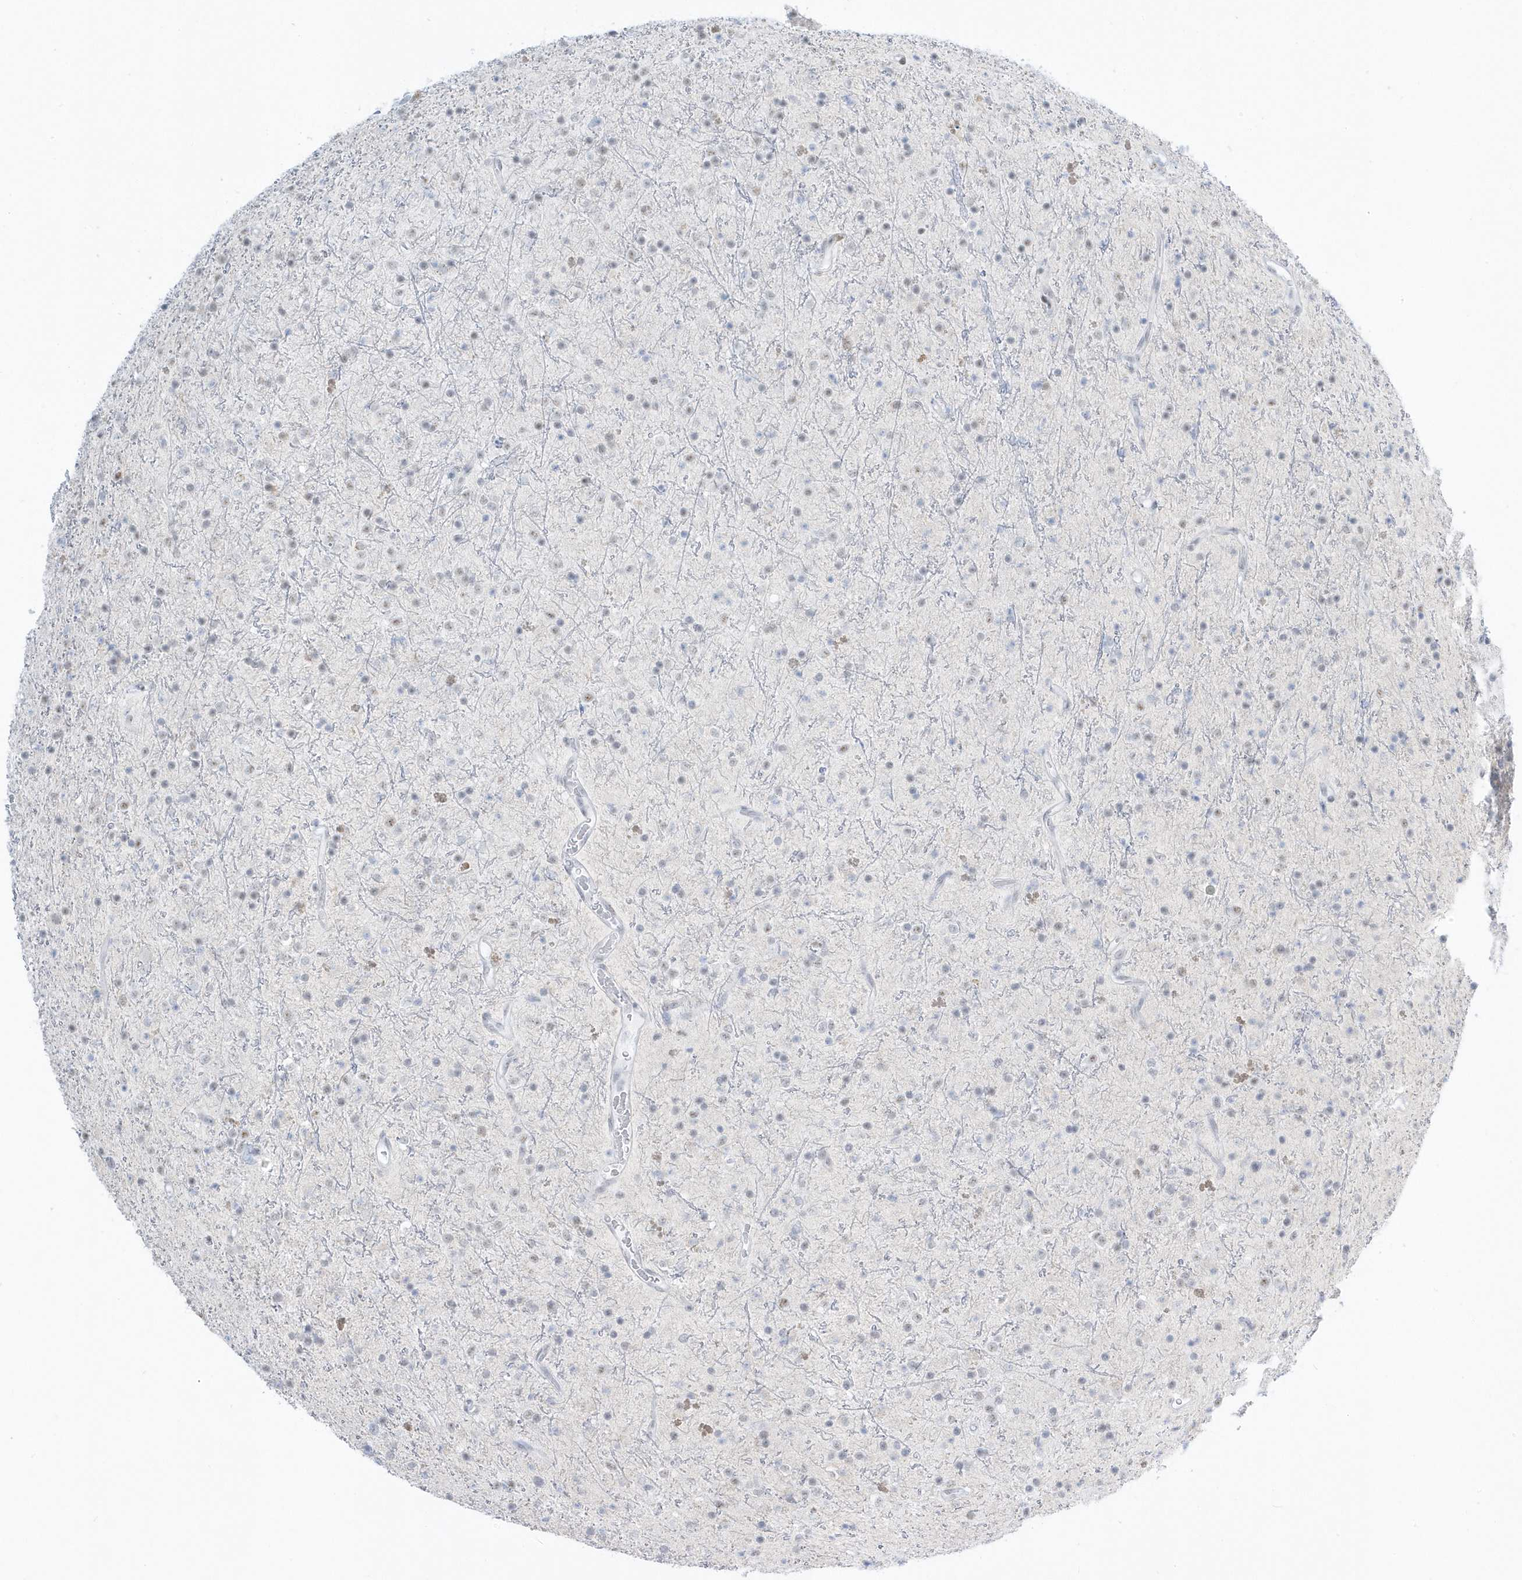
{"staining": {"intensity": "weak", "quantity": "<25%", "location": "nuclear"}, "tissue": "glioma", "cell_type": "Tumor cells", "image_type": "cancer", "snomed": [{"axis": "morphology", "description": "Glioma, malignant, High grade"}, {"axis": "topography", "description": "Brain"}], "caption": "Immunohistochemical staining of human glioma exhibits no significant staining in tumor cells.", "gene": "PLEKHN1", "patient": {"sex": "male", "age": 34}}